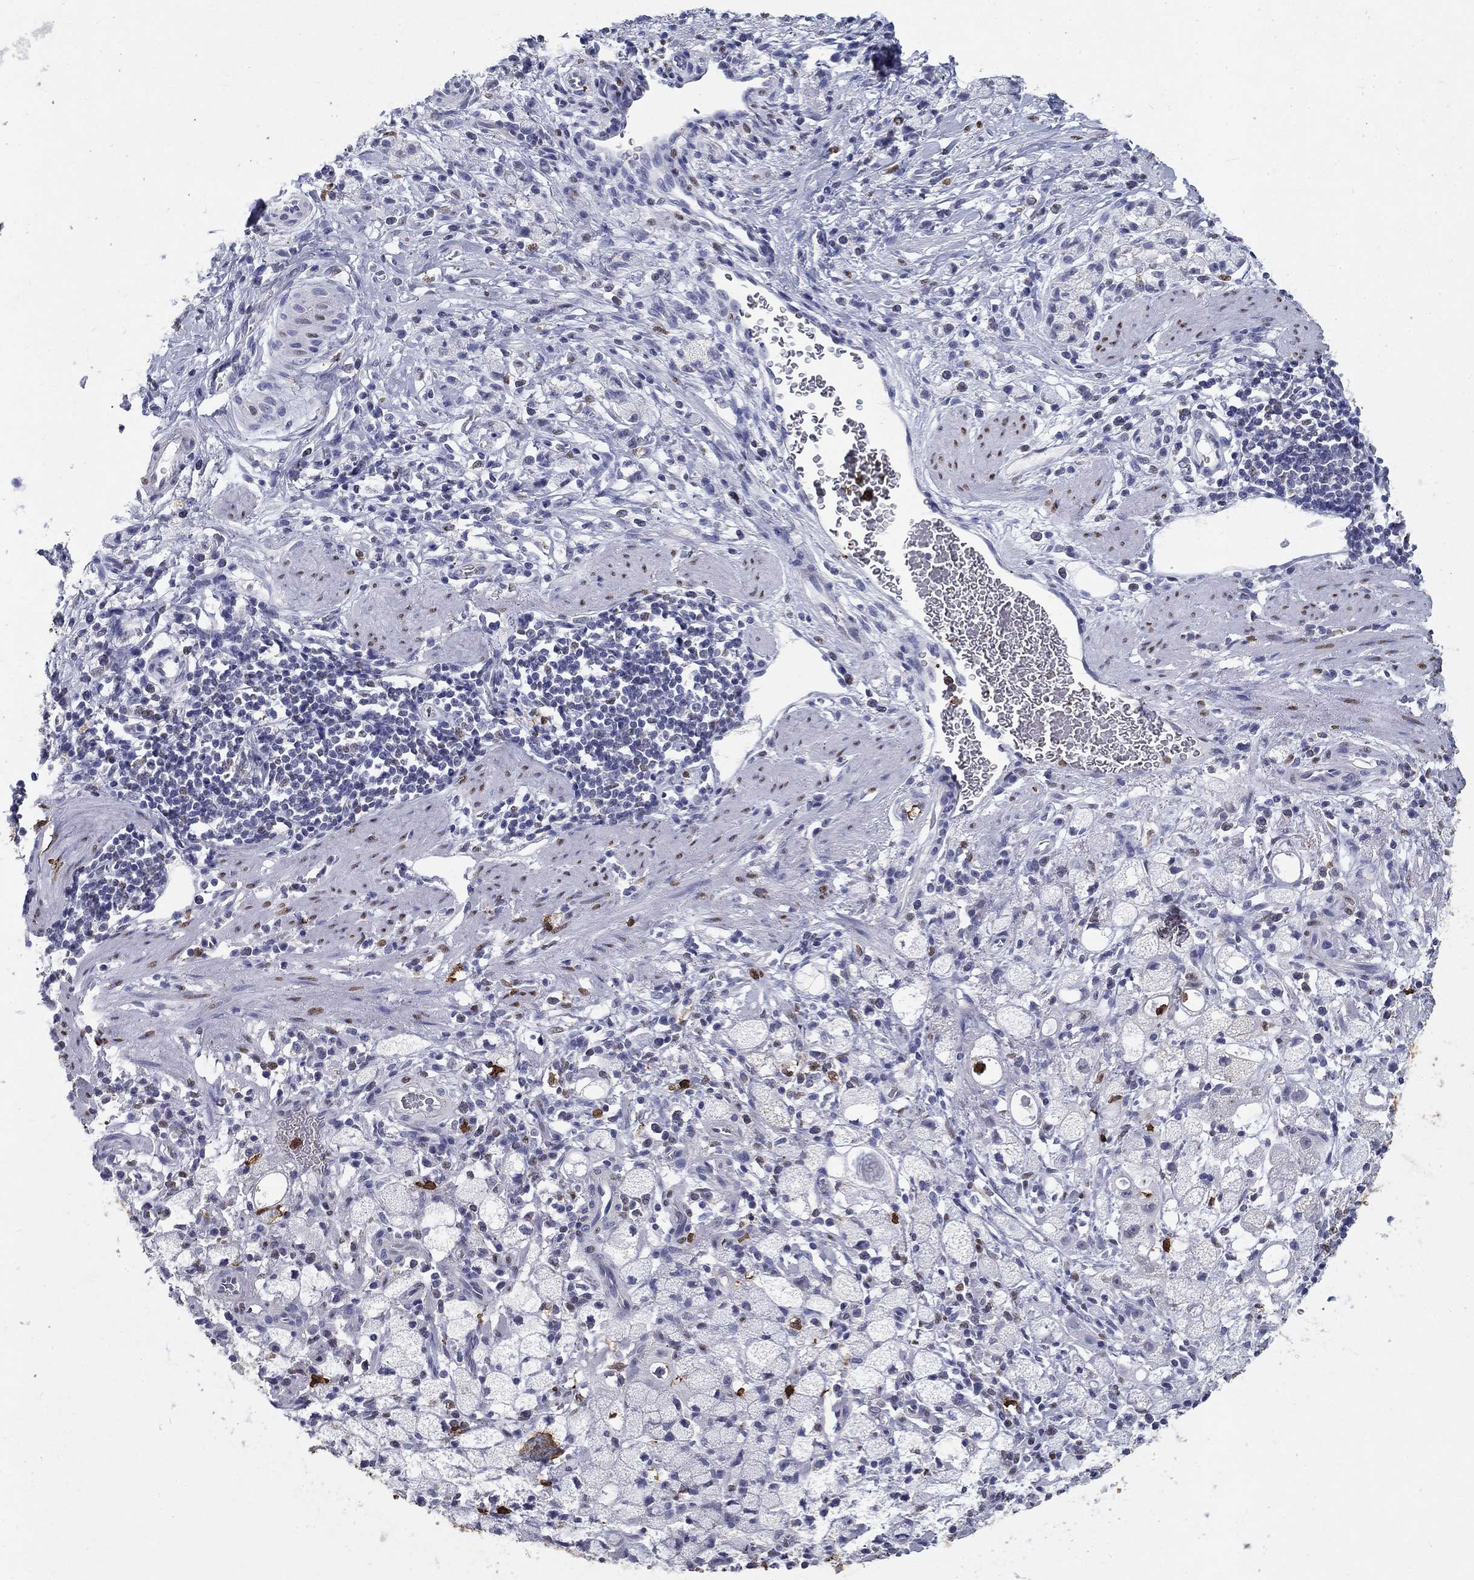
{"staining": {"intensity": "negative", "quantity": "none", "location": "none"}, "tissue": "stomach cancer", "cell_type": "Tumor cells", "image_type": "cancer", "snomed": [{"axis": "morphology", "description": "Adenocarcinoma, NOS"}, {"axis": "topography", "description": "Stomach"}], "caption": "DAB immunohistochemical staining of human stomach cancer exhibits no significant expression in tumor cells. Brightfield microscopy of immunohistochemistry stained with DAB (3,3'-diaminobenzidine) (brown) and hematoxylin (blue), captured at high magnification.", "gene": "IGSF8", "patient": {"sex": "male", "age": 58}}